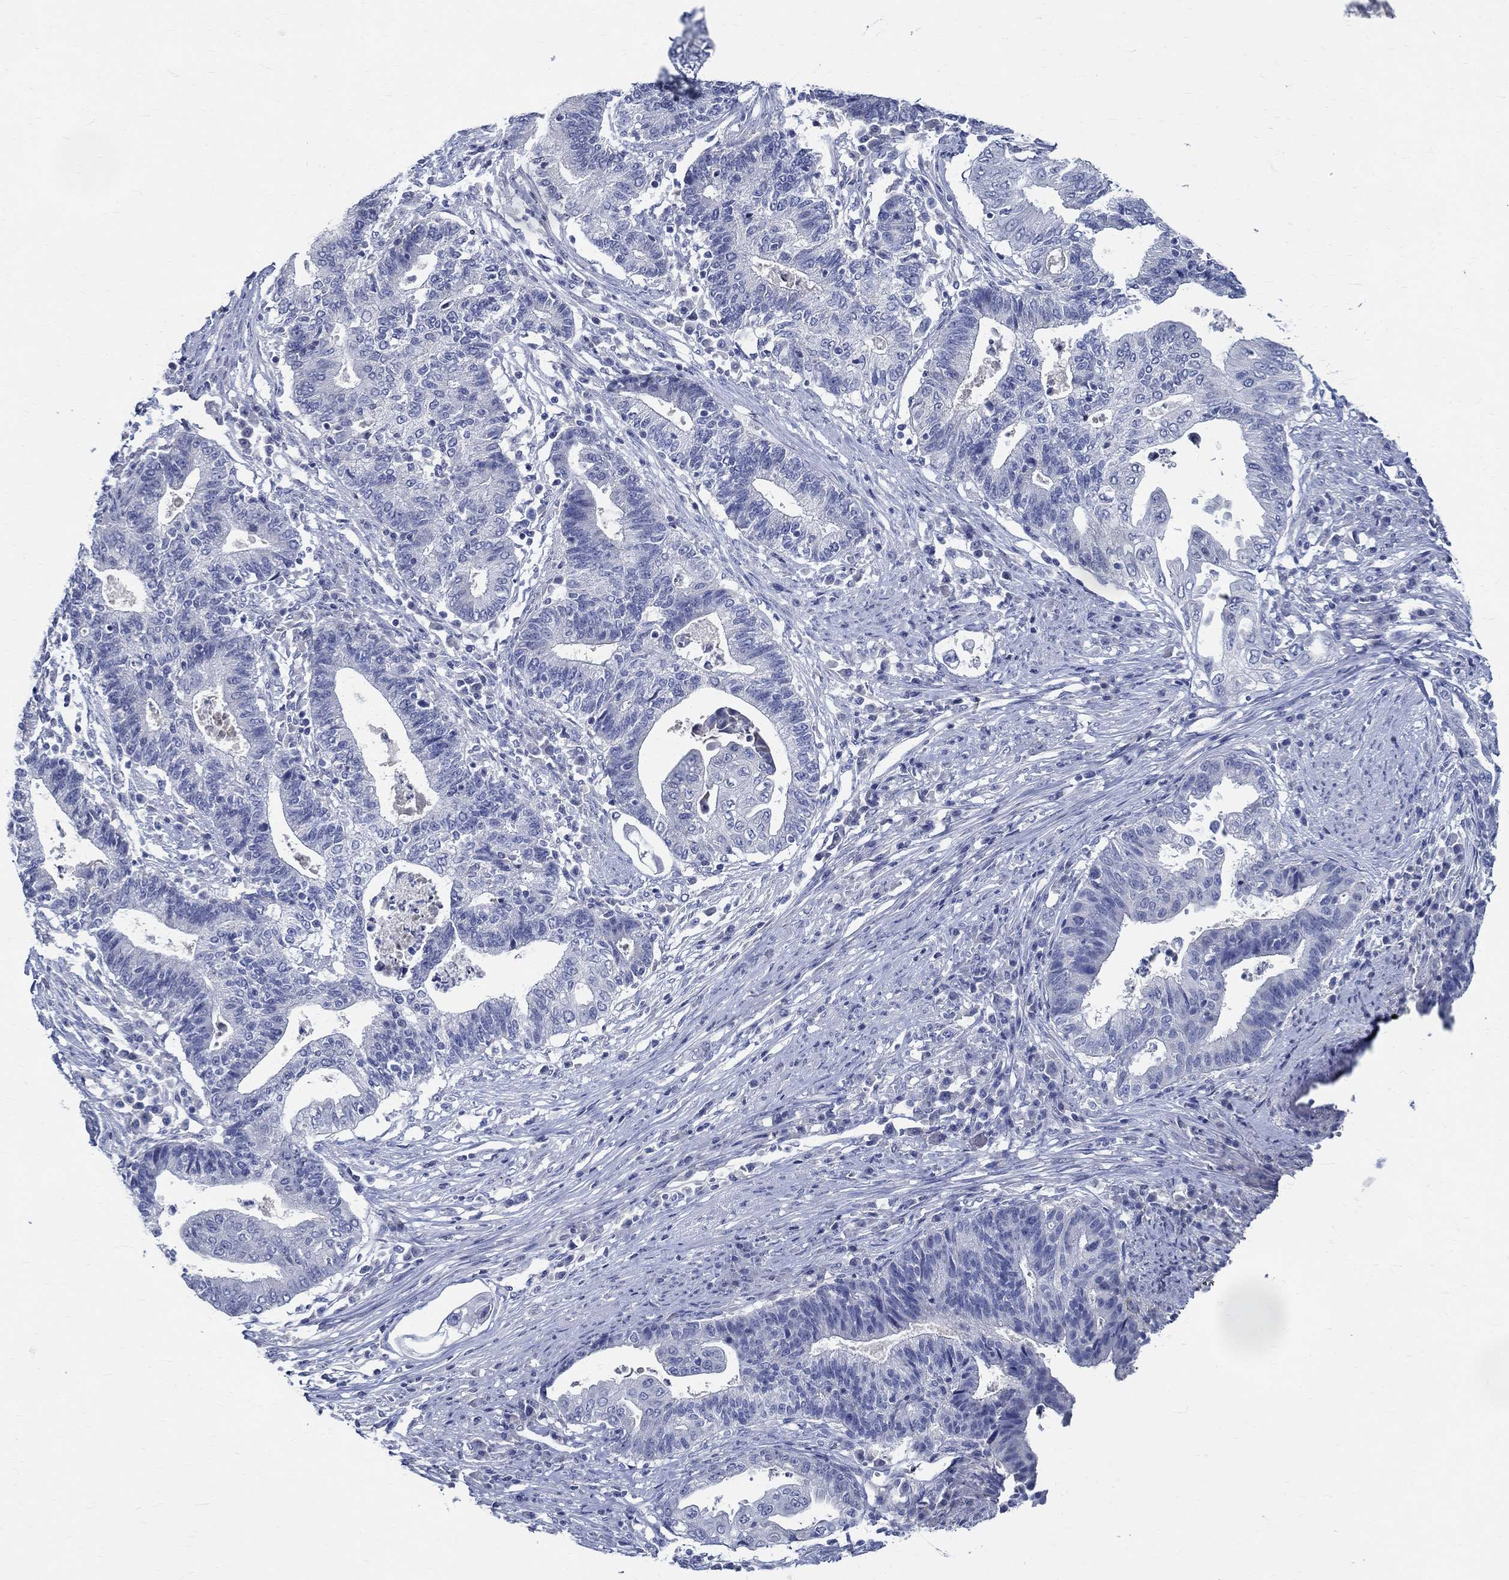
{"staining": {"intensity": "negative", "quantity": "none", "location": "none"}, "tissue": "endometrial cancer", "cell_type": "Tumor cells", "image_type": "cancer", "snomed": [{"axis": "morphology", "description": "Adenocarcinoma, NOS"}, {"axis": "topography", "description": "Uterus"}, {"axis": "topography", "description": "Endometrium"}], "caption": "This is an immunohistochemistry photomicrograph of human endometrial adenocarcinoma. There is no staining in tumor cells.", "gene": "CETN1", "patient": {"sex": "female", "age": 54}}